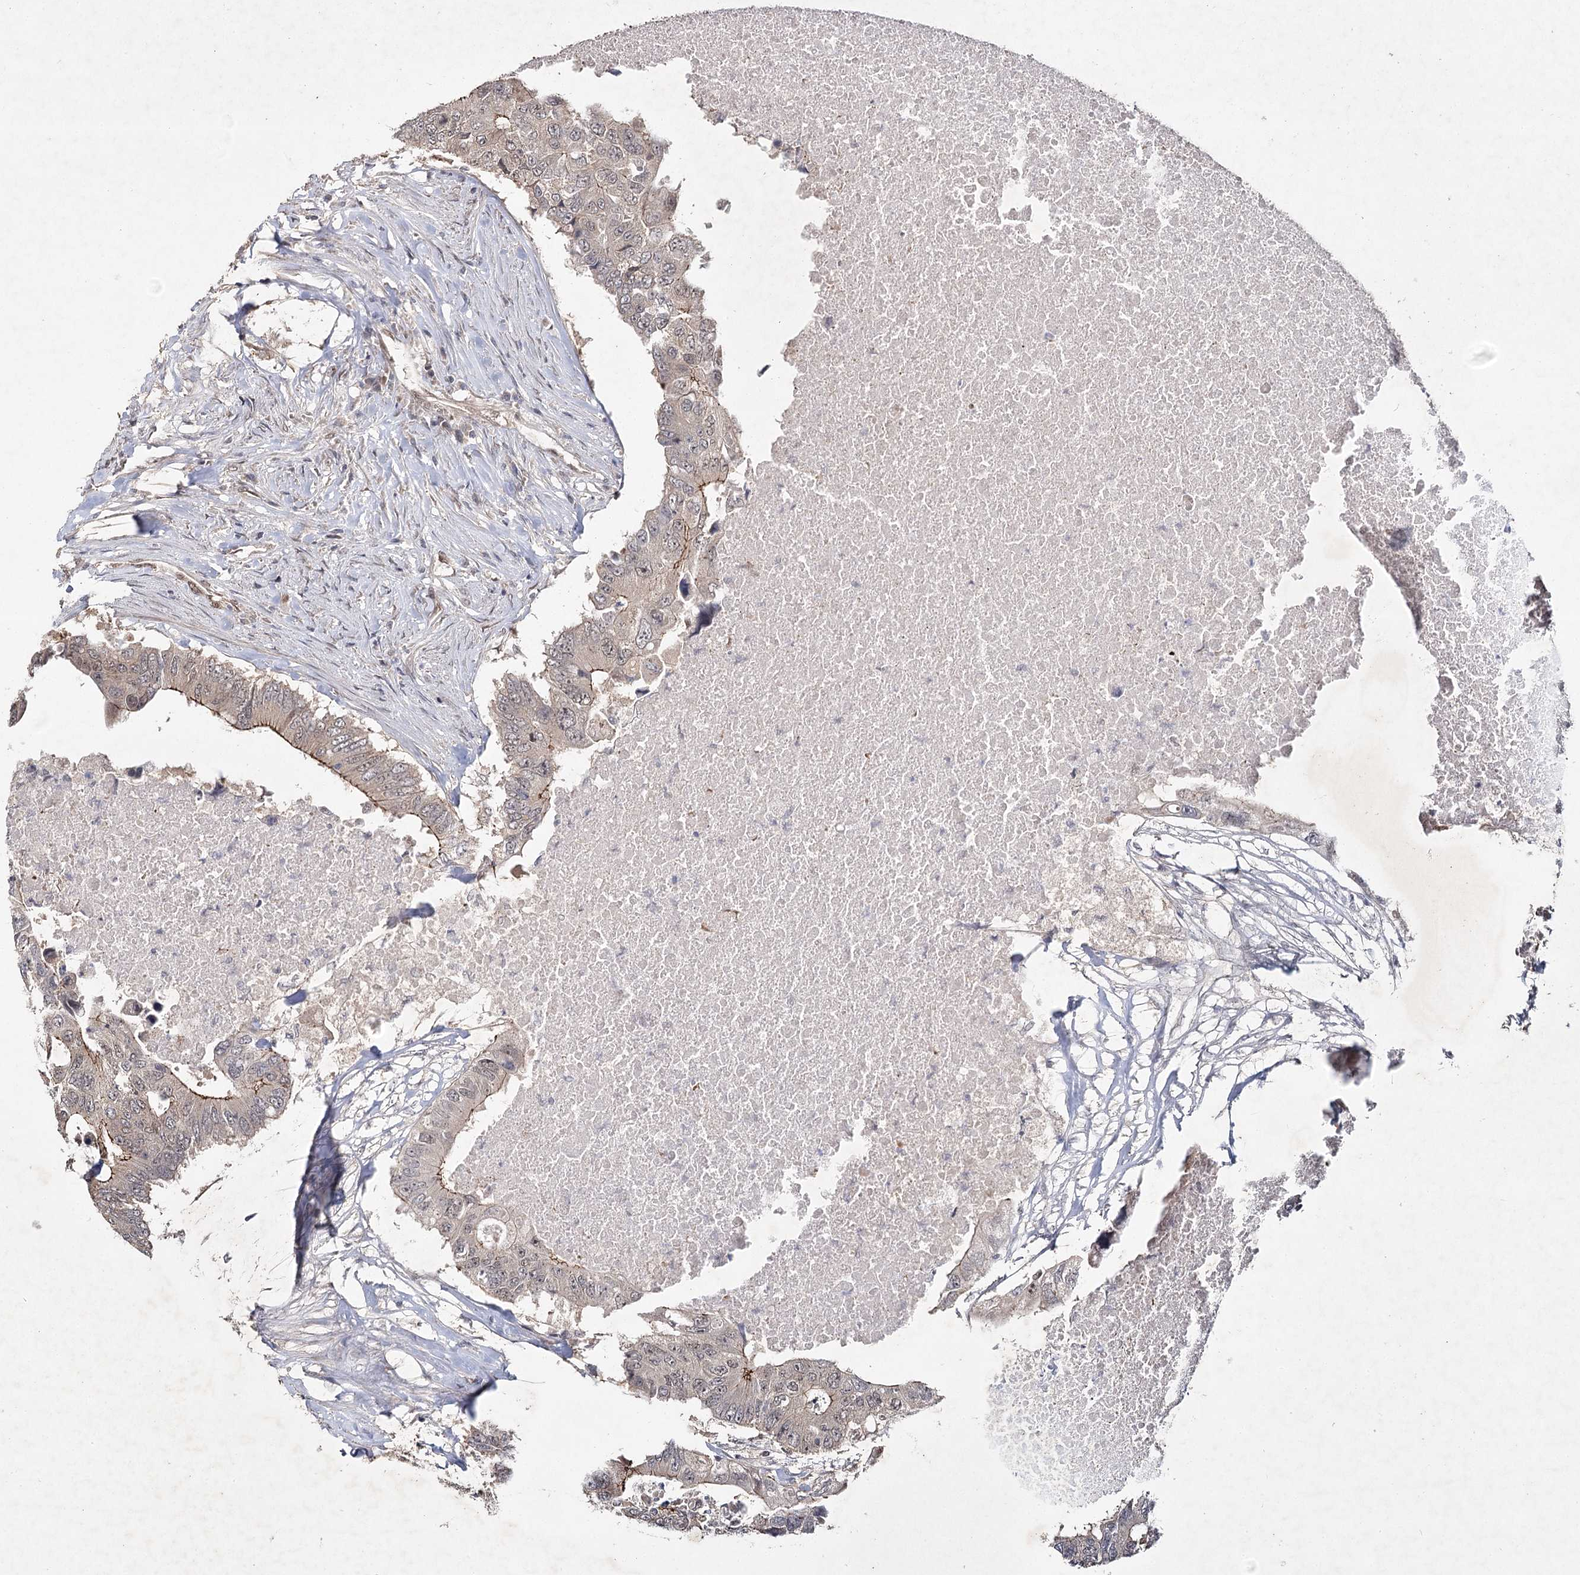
{"staining": {"intensity": "moderate", "quantity": "<25%", "location": "cytoplasmic/membranous"}, "tissue": "colorectal cancer", "cell_type": "Tumor cells", "image_type": "cancer", "snomed": [{"axis": "morphology", "description": "Adenocarcinoma, NOS"}, {"axis": "topography", "description": "Colon"}], "caption": "This is an image of immunohistochemistry (IHC) staining of colorectal adenocarcinoma, which shows moderate expression in the cytoplasmic/membranous of tumor cells.", "gene": "DCUN1D4", "patient": {"sex": "male", "age": 71}}